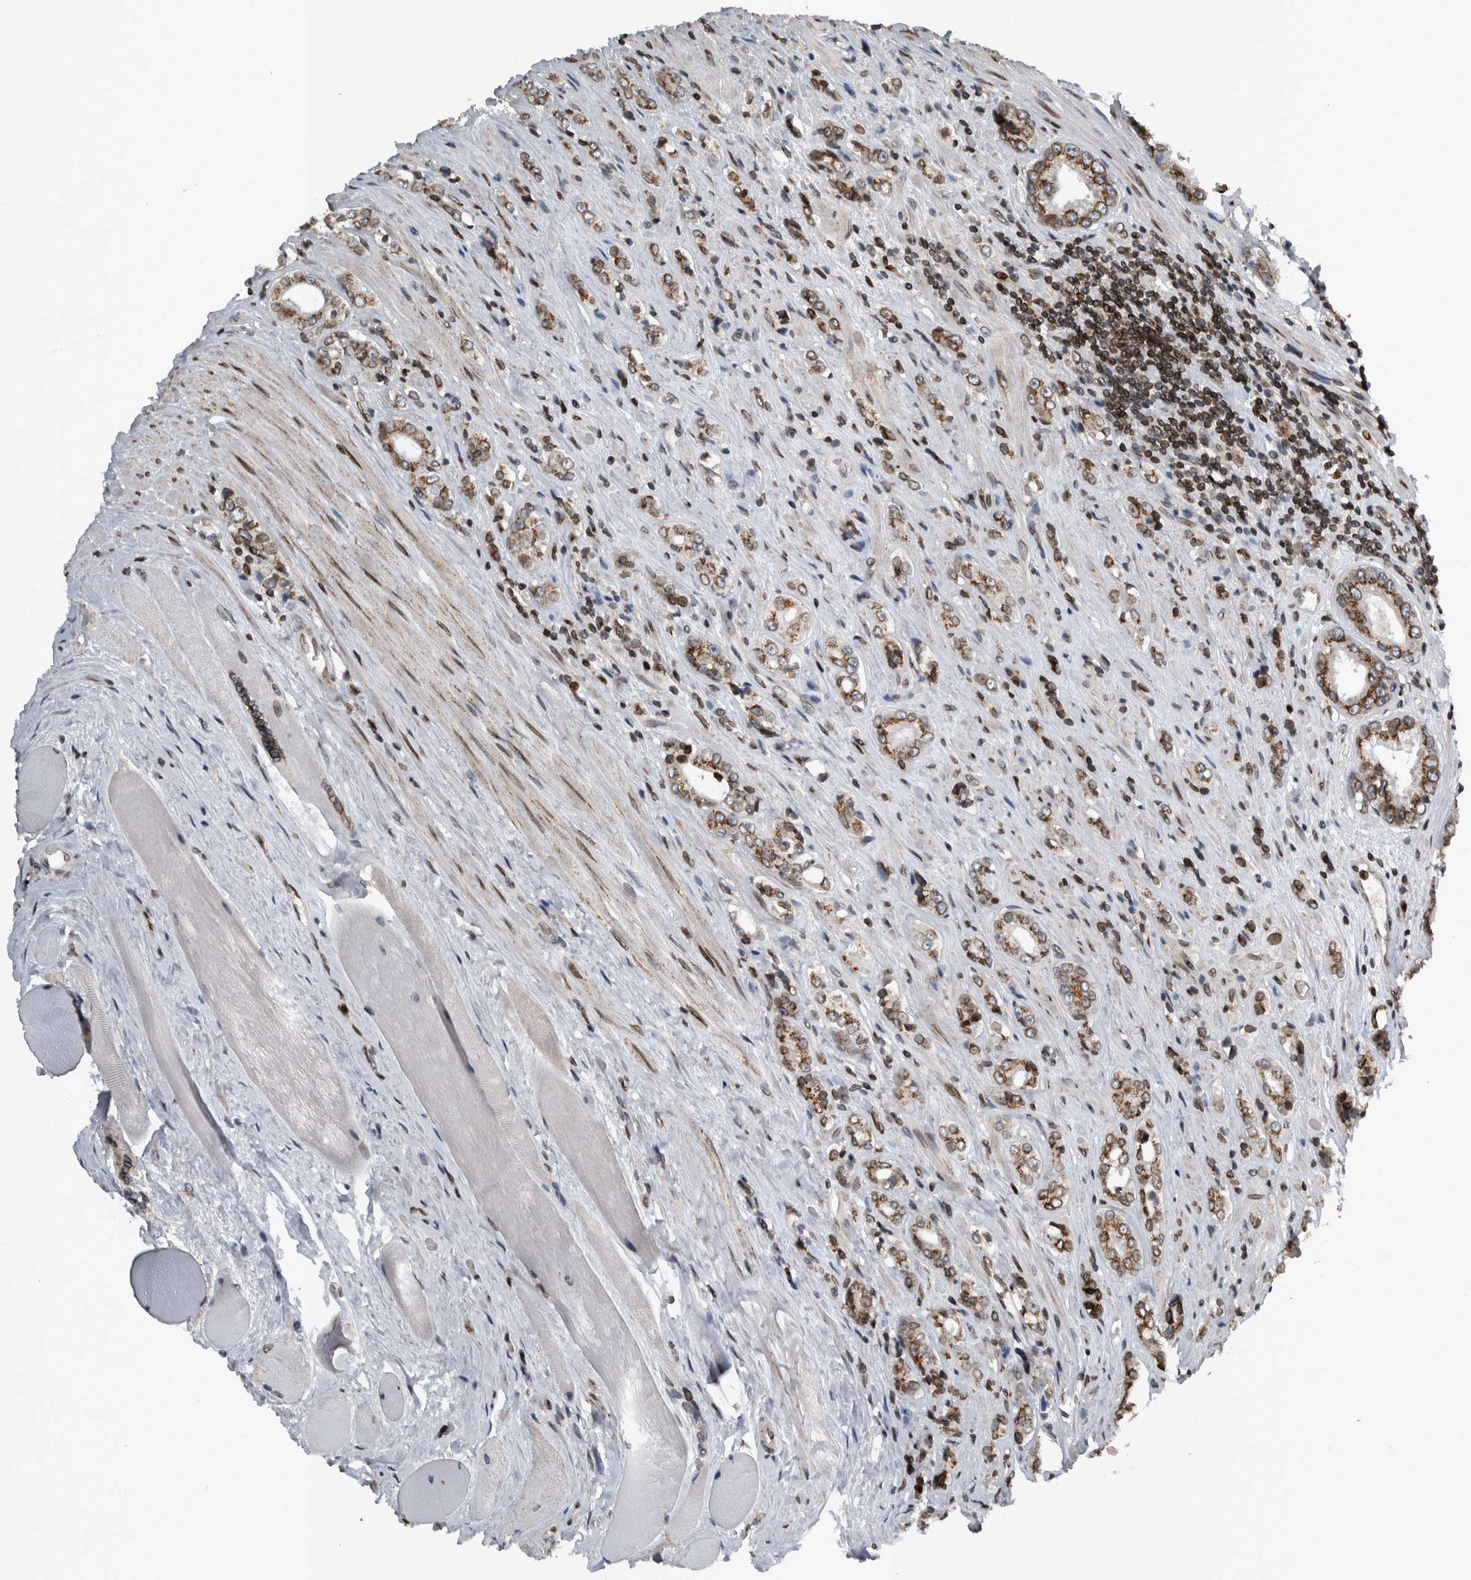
{"staining": {"intensity": "moderate", "quantity": ">75%", "location": "cytoplasmic/membranous"}, "tissue": "prostate cancer", "cell_type": "Tumor cells", "image_type": "cancer", "snomed": [{"axis": "morphology", "description": "Adenocarcinoma, High grade"}, {"axis": "topography", "description": "Prostate"}], "caption": "Protein expression analysis of prostate high-grade adenocarcinoma demonstrates moderate cytoplasmic/membranous staining in approximately >75% of tumor cells.", "gene": "FAM135B", "patient": {"sex": "male", "age": 61}}